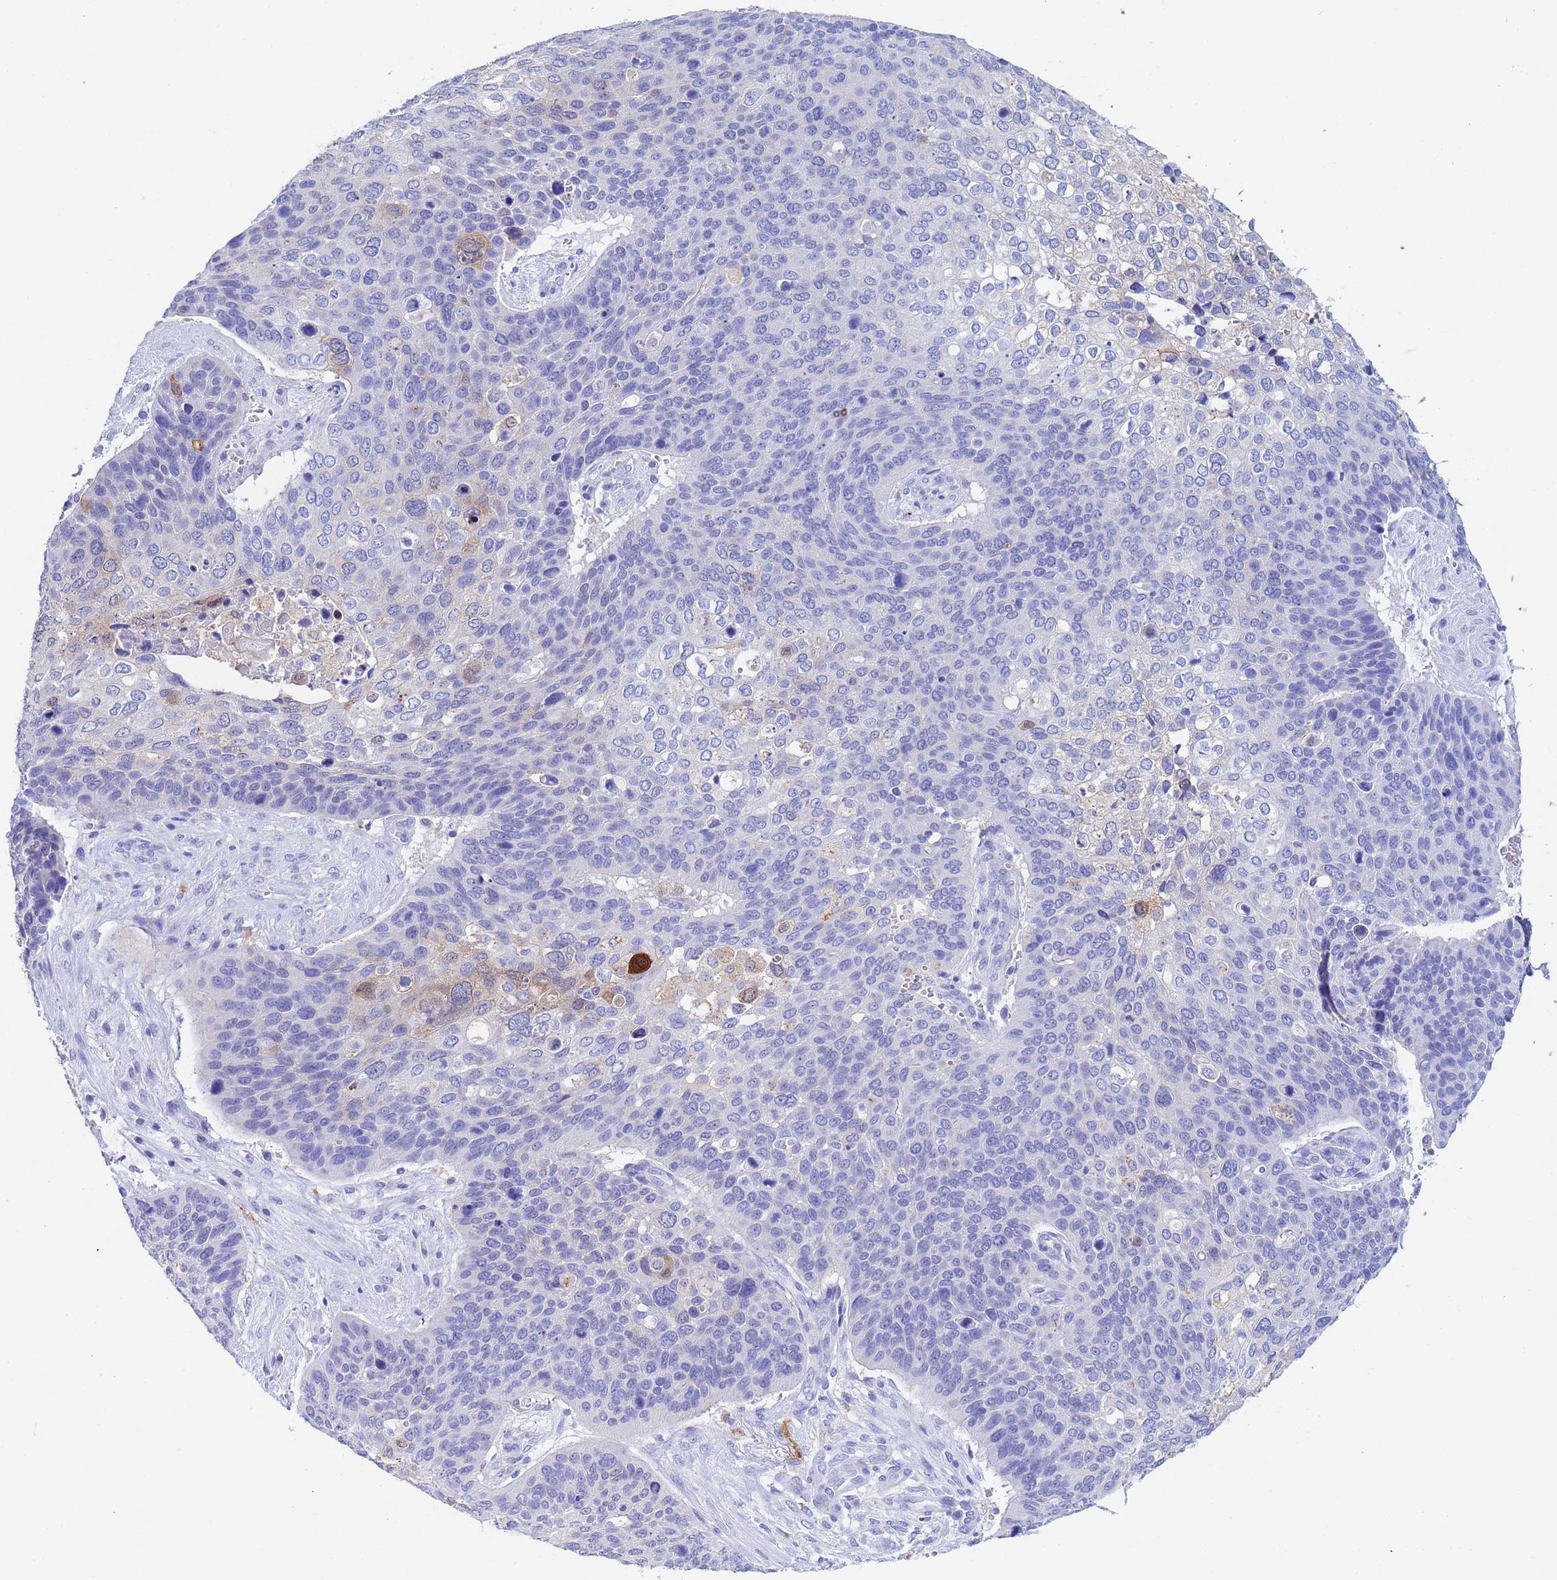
{"staining": {"intensity": "negative", "quantity": "none", "location": "none"}, "tissue": "skin cancer", "cell_type": "Tumor cells", "image_type": "cancer", "snomed": [{"axis": "morphology", "description": "Basal cell carcinoma"}, {"axis": "topography", "description": "Skin"}], "caption": "Image shows no protein expression in tumor cells of skin cancer tissue. (Immunohistochemistry (ihc), brightfield microscopy, high magnification).", "gene": "CSTB", "patient": {"sex": "female", "age": 74}}